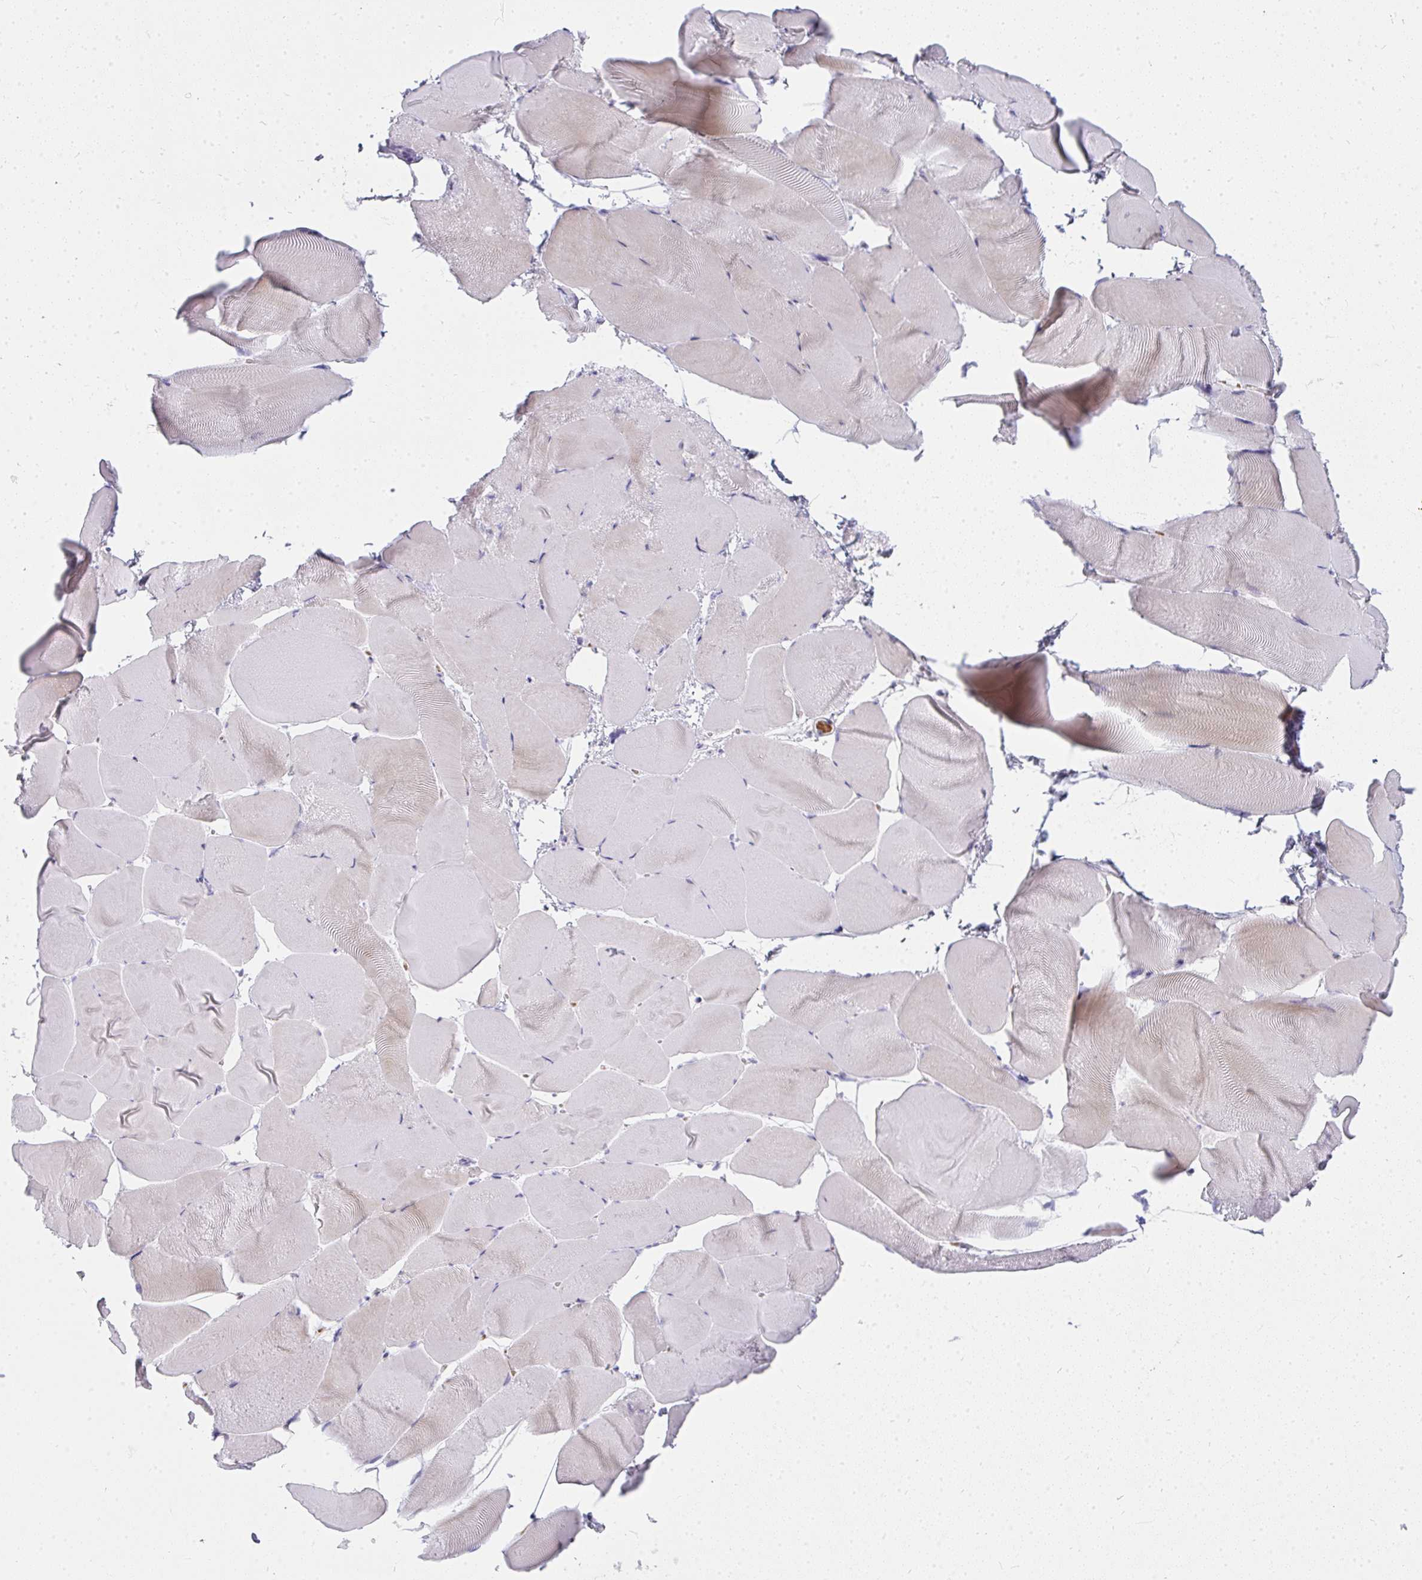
{"staining": {"intensity": "weak", "quantity": "<25%", "location": "cytoplasmic/membranous"}, "tissue": "skeletal muscle", "cell_type": "Myocytes", "image_type": "normal", "snomed": [{"axis": "morphology", "description": "Normal tissue, NOS"}, {"axis": "topography", "description": "Skeletal muscle"}], "caption": "Micrograph shows no protein expression in myocytes of benign skeletal muscle.", "gene": "ZNF182", "patient": {"sex": "female", "age": 64}}